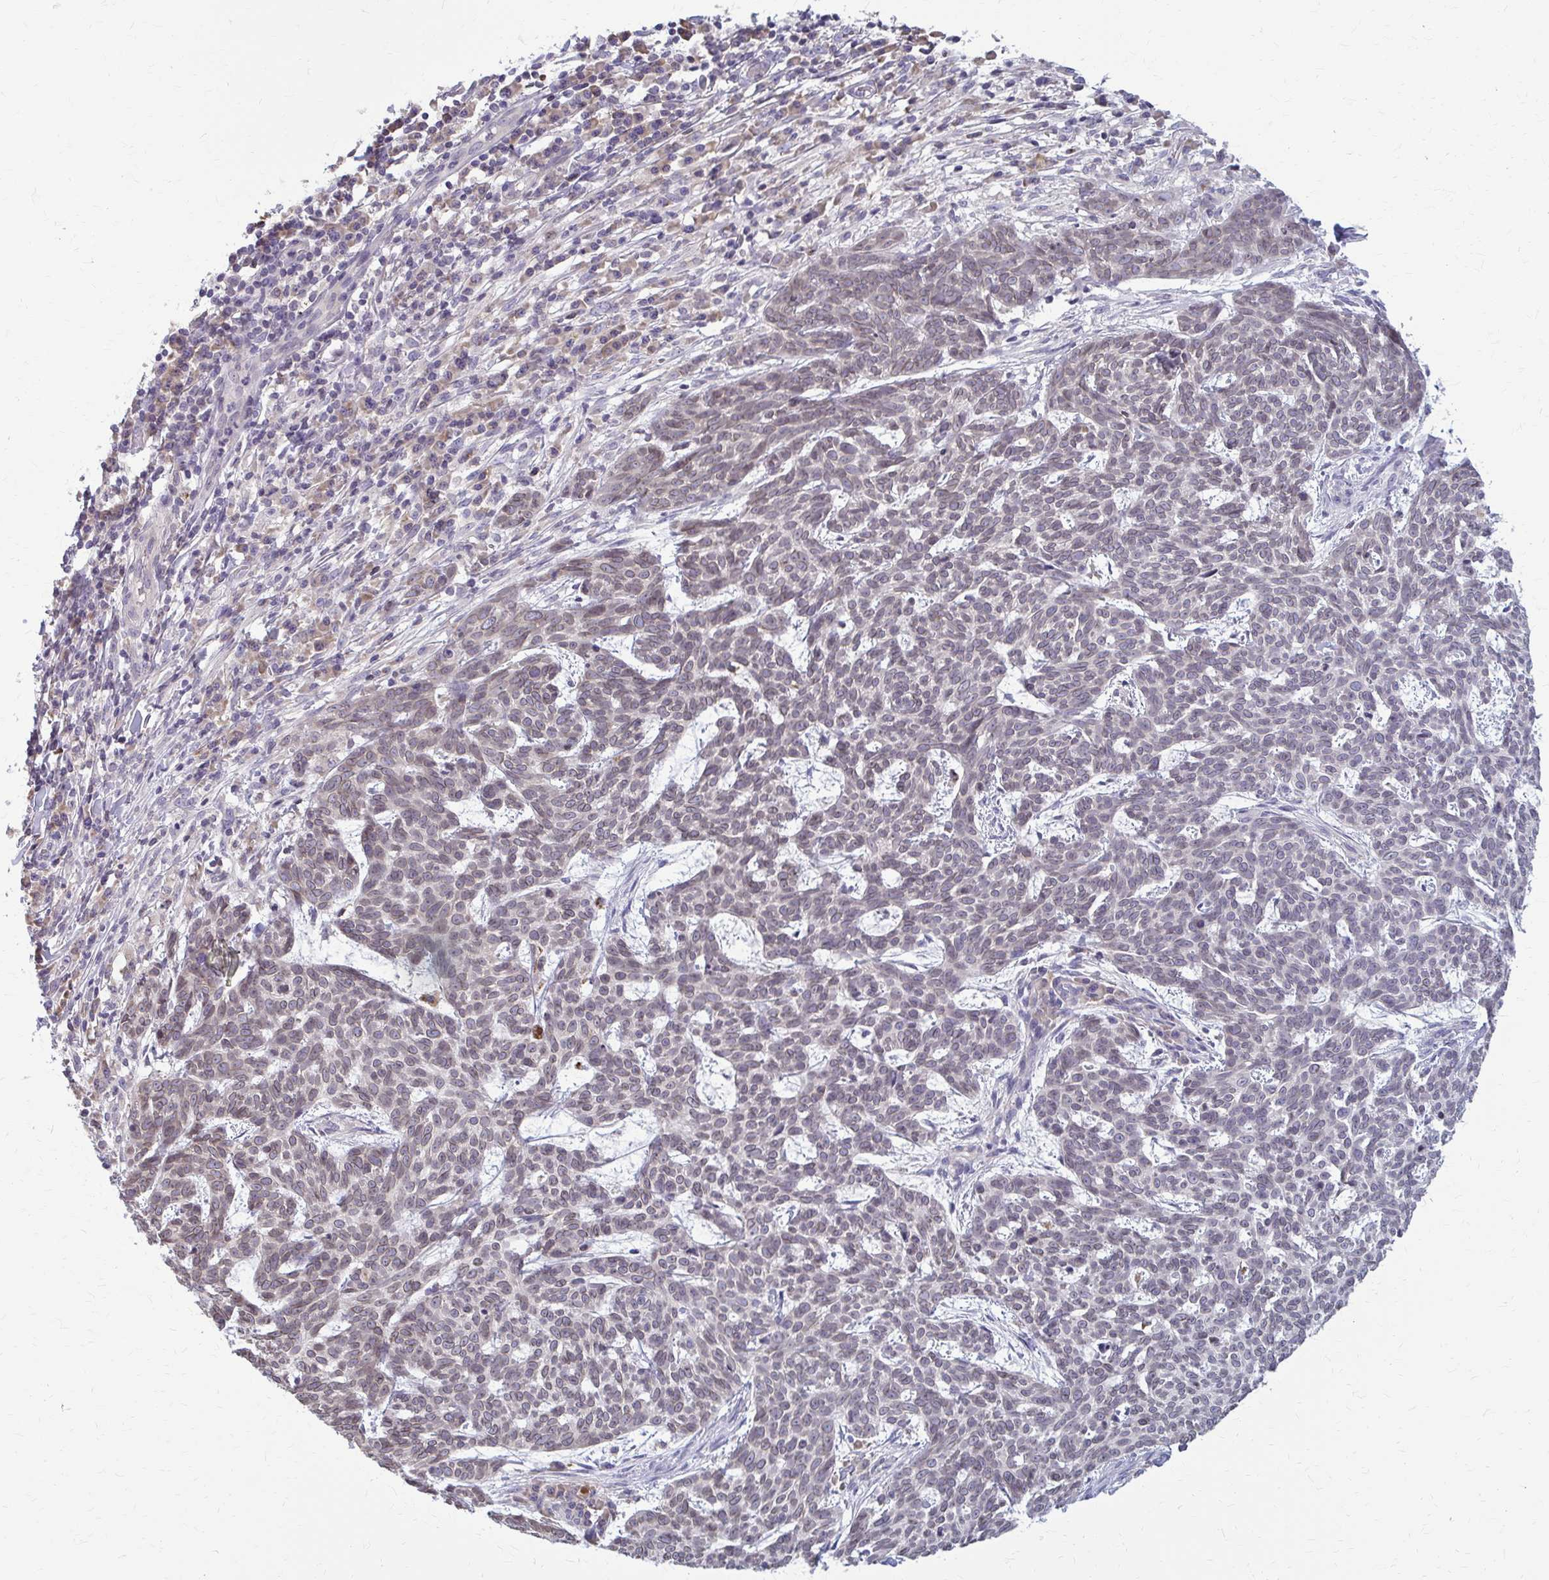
{"staining": {"intensity": "weak", "quantity": "<25%", "location": "cytoplasmic/membranous"}, "tissue": "skin cancer", "cell_type": "Tumor cells", "image_type": "cancer", "snomed": [{"axis": "morphology", "description": "Basal cell carcinoma"}, {"axis": "topography", "description": "Skin"}], "caption": "Image shows no protein staining in tumor cells of skin cancer (basal cell carcinoma) tissue. (IHC, brightfield microscopy, high magnification).", "gene": "MCRIP2", "patient": {"sex": "female", "age": 93}}